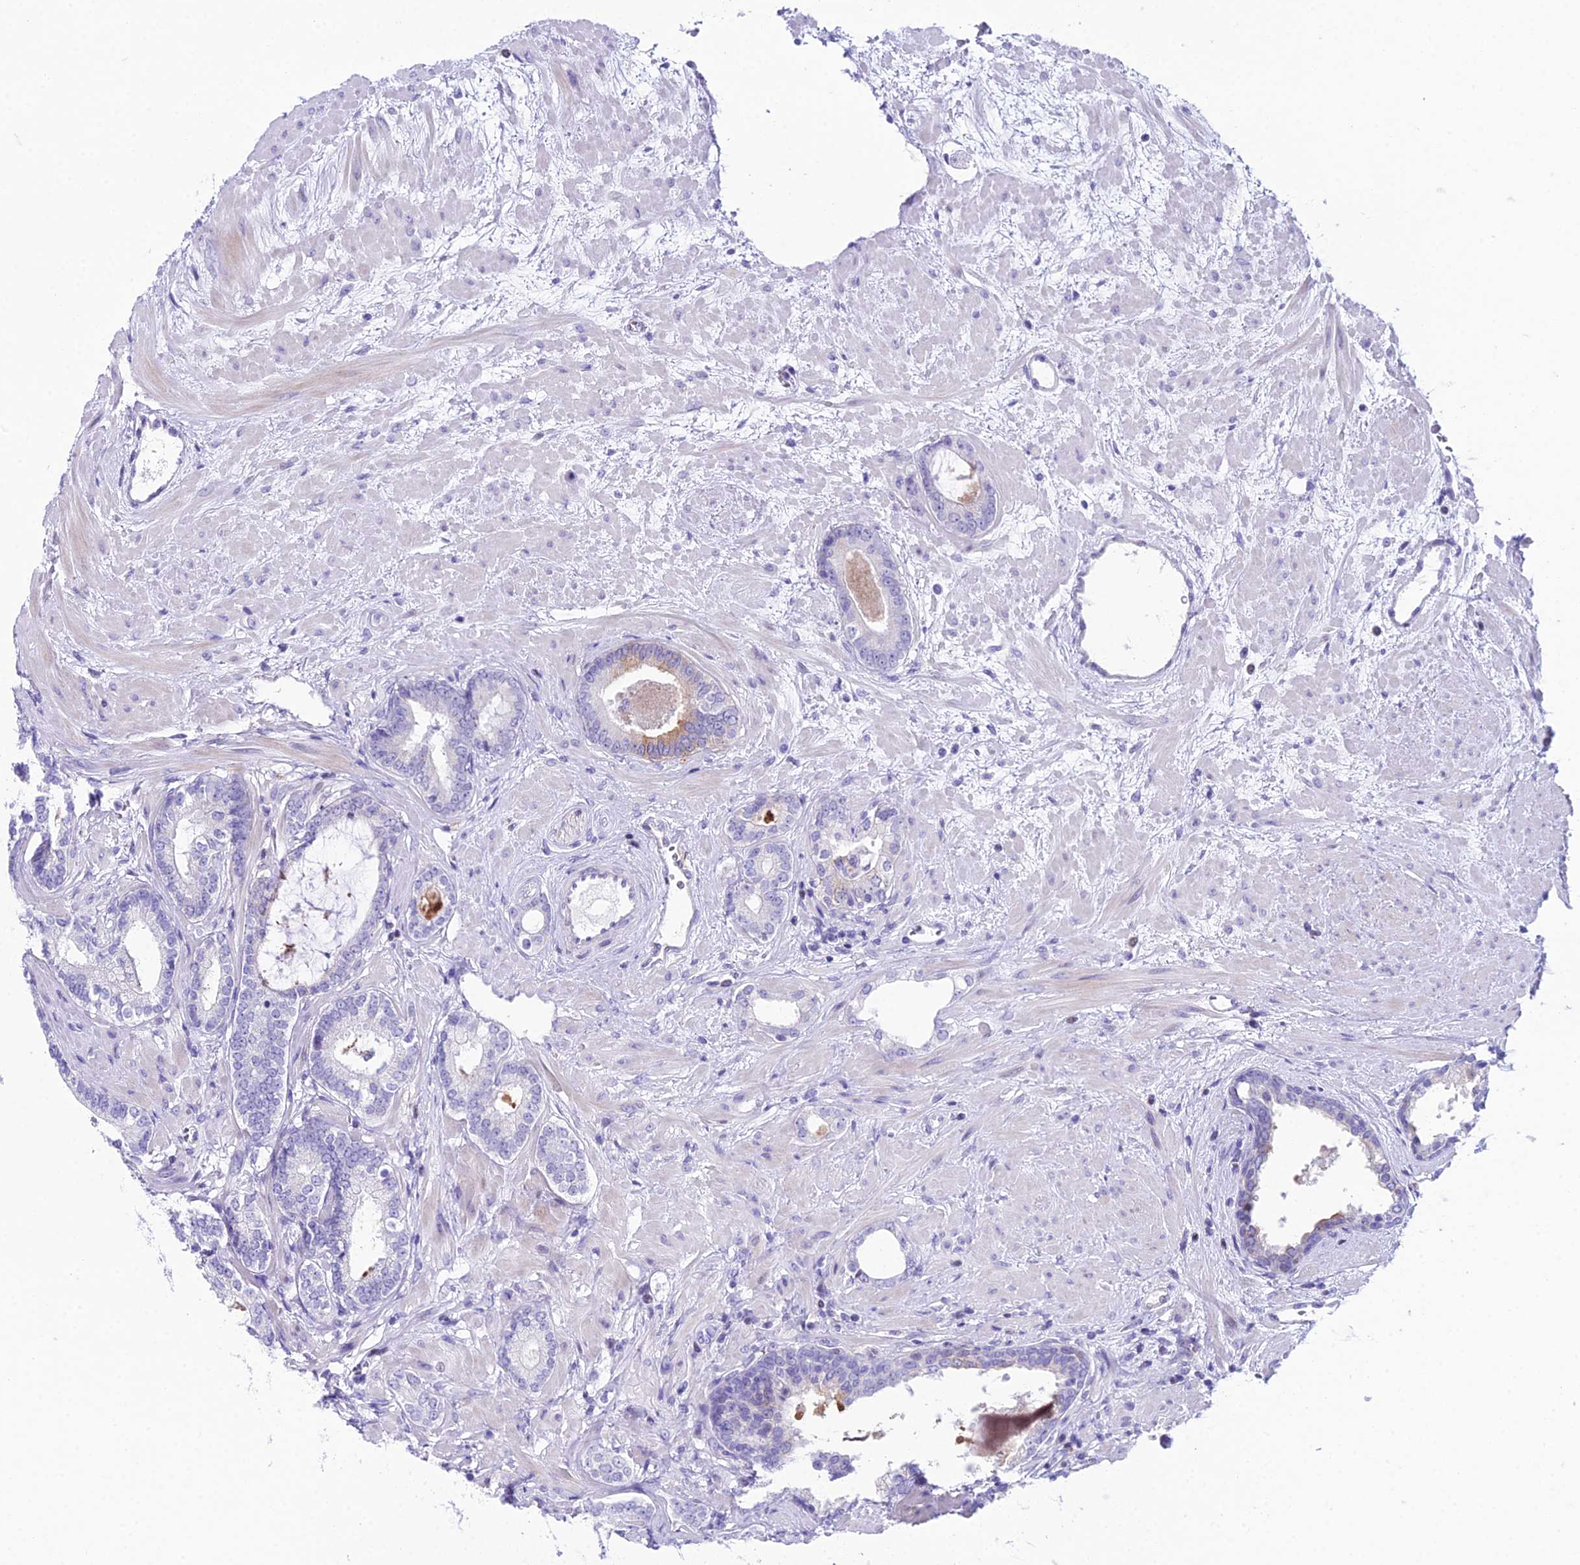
{"staining": {"intensity": "moderate", "quantity": "<25%", "location": "cytoplasmic/membranous"}, "tissue": "prostate cancer", "cell_type": "Tumor cells", "image_type": "cancer", "snomed": [{"axis": "morphology", "description": "Adenocarcinoma, High grade"}, {"axis": "topography", "description": "Prostate"}], "caption": "Protein expression analysis of human adenocarcinoma (high-grade) (prostate) reveals moderate cytoplasmic/membranous positivity in about <25% of tumor cells. (Stains: DAB (3,3'-diaminobenzidine) in brown, nuclei in blue, Microscopy: brightfield microscopy at high magnification).", "gene": "CC2D2A", "patient": {"sex": "male", "age": 64}}